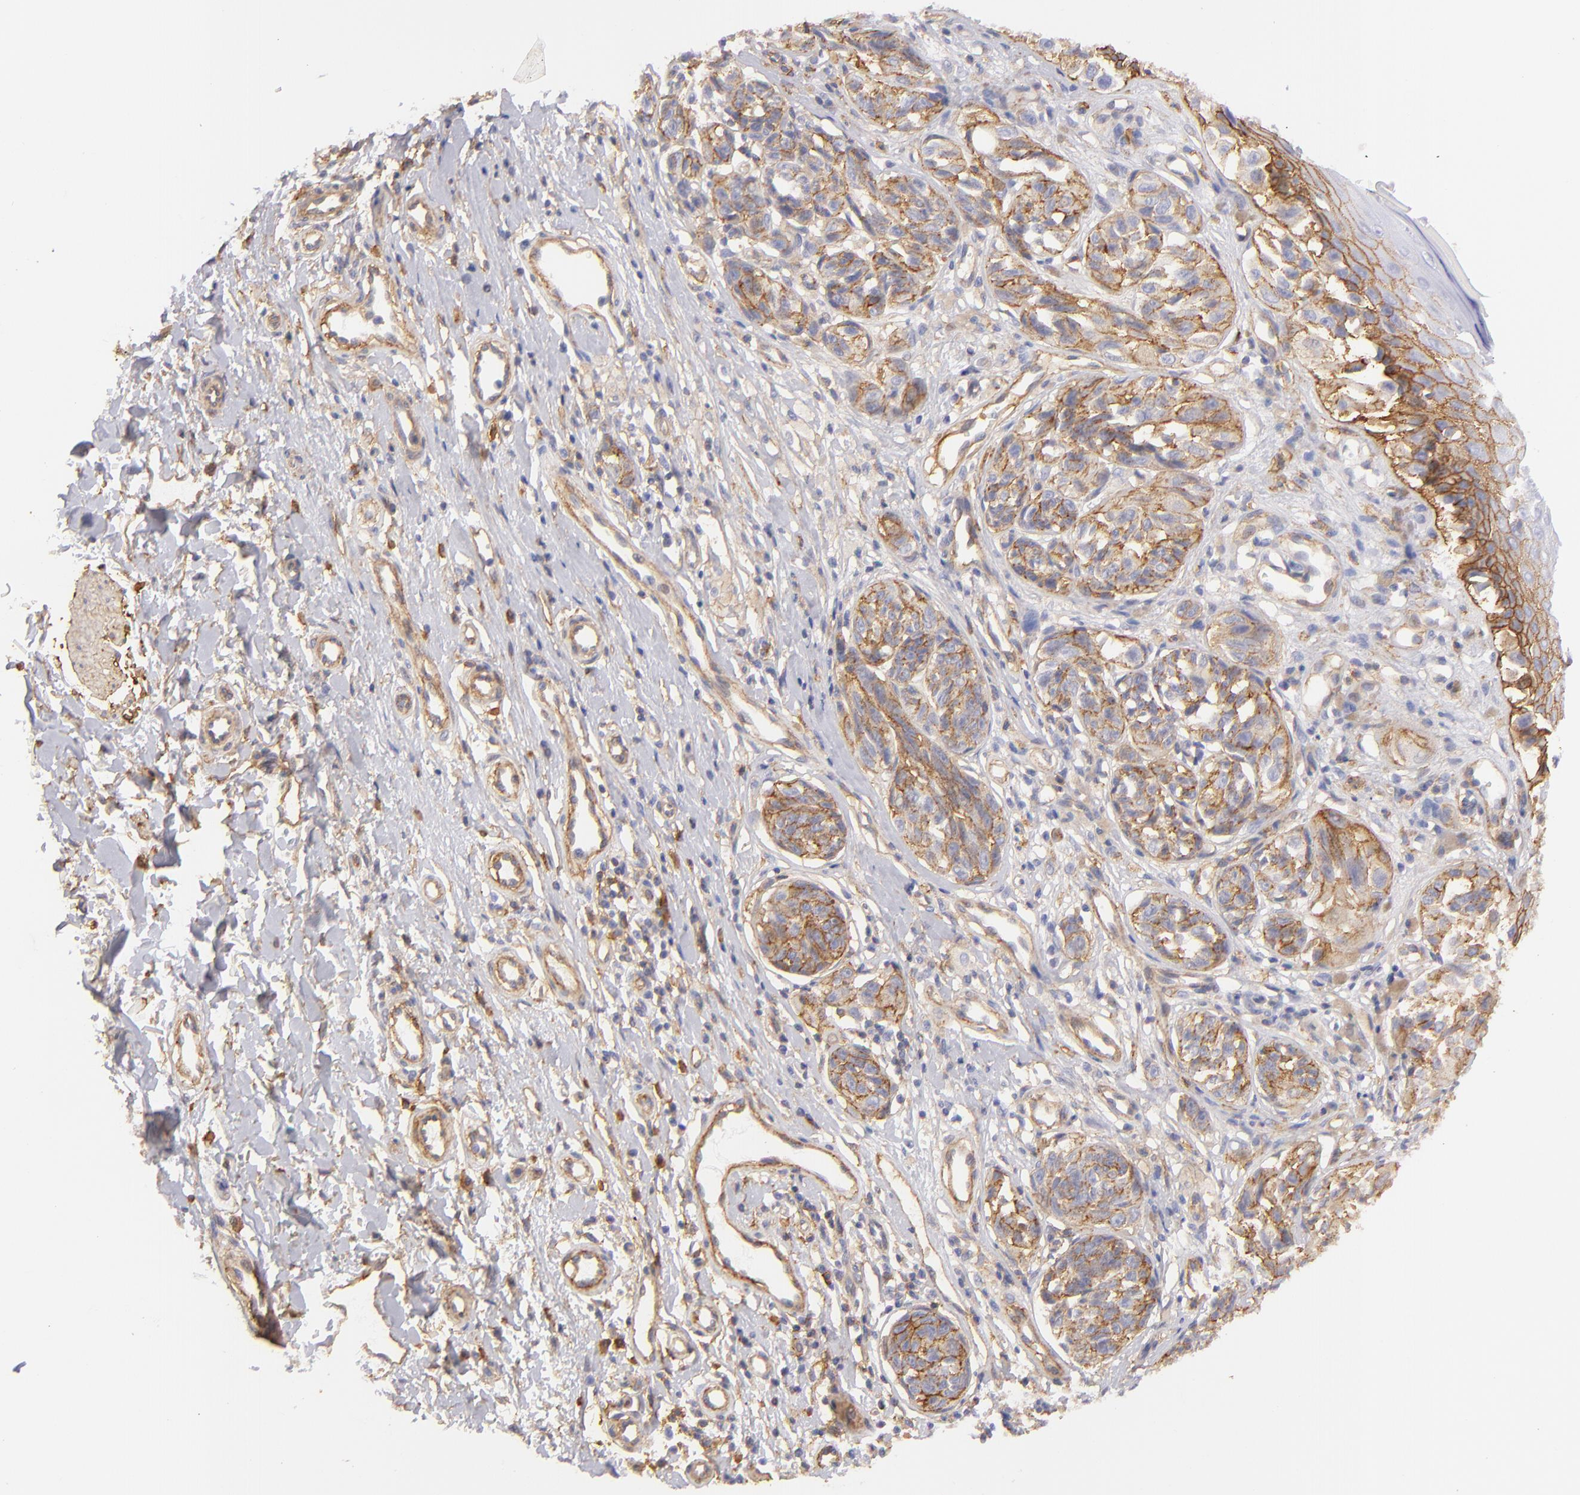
{"staining": {"intensity": "moderate", "quantity": "25%-75%", "location": "cytoplasmic/membranous"}, "tissue": "melanoma", "cell_type": "Tumor cells", "image_type": "cancer", "snomed": [{"axis": "morphology", "description": "Malignant melanoma, NOS"}, {"axis": "topography", "description": "Skin"}], "caption": "High-power microscopy captured an IHC micrograph of melanoma, revealing moderate cytoplasmic/membranous staining in approximately 25%-75% of tumor cells.", "gene": "CD151", "patient": {"sex": "male", "age": 67}}